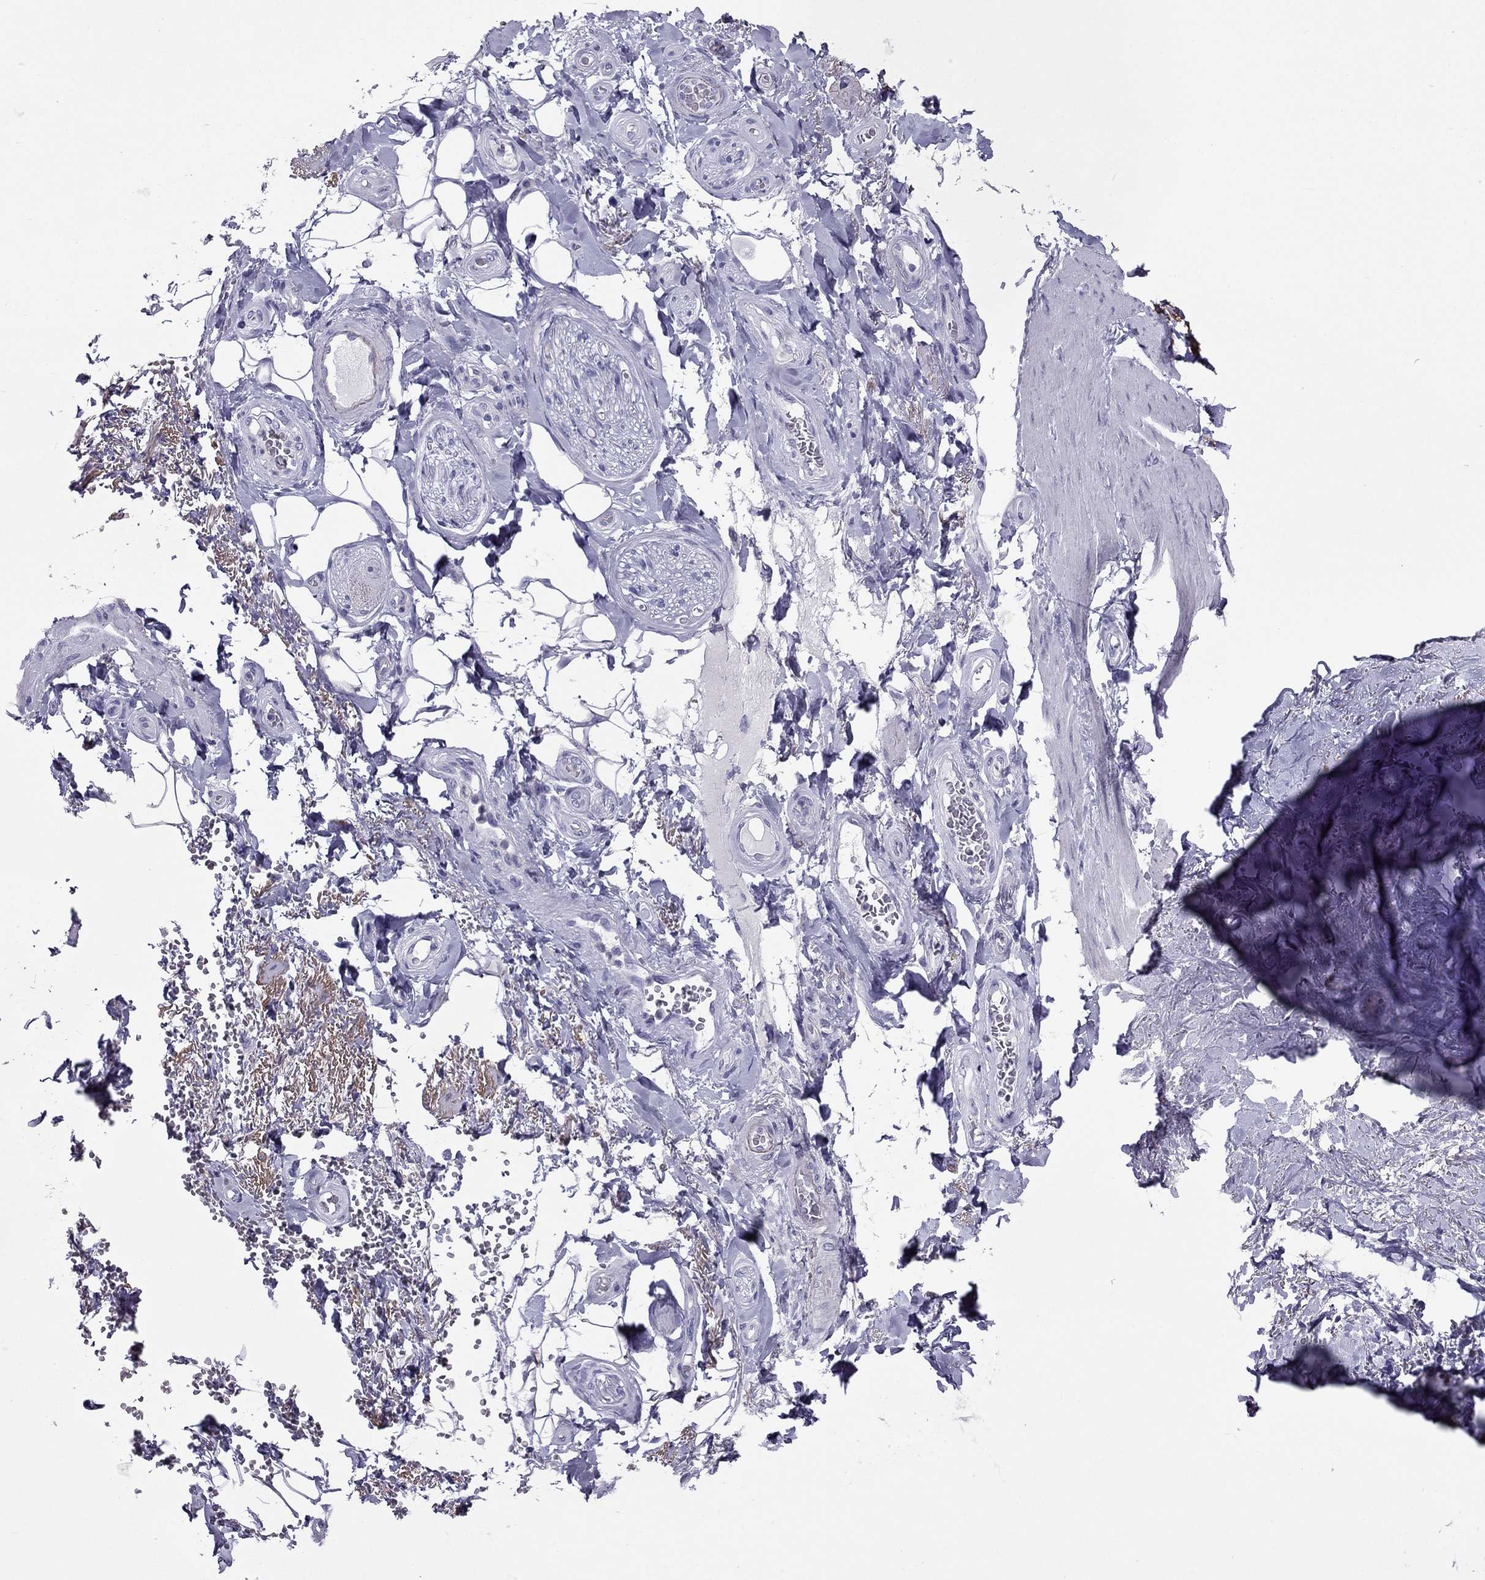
{"staining": {"intensity": "negative", "quantity": "none", "location": "none"}, "tissue": "adipose tissue", "cell_type": "Adipocytes", "image_type": "normal", "snomed": [{"axis": "morphology", "description": "Normal tissue, NOS"}, {"axis": "topography", "description": "Anal"}, {"axis": "topography", "description": "Peripheral nerve tissue"}], "caption": "High power microscopy histopathology image of an IHC image of unremarkable adipose tissue, revealing no significant positivity in adipocytes.", "gene": "MYLK3", "patient": {"sex": "male", "age": 53}}